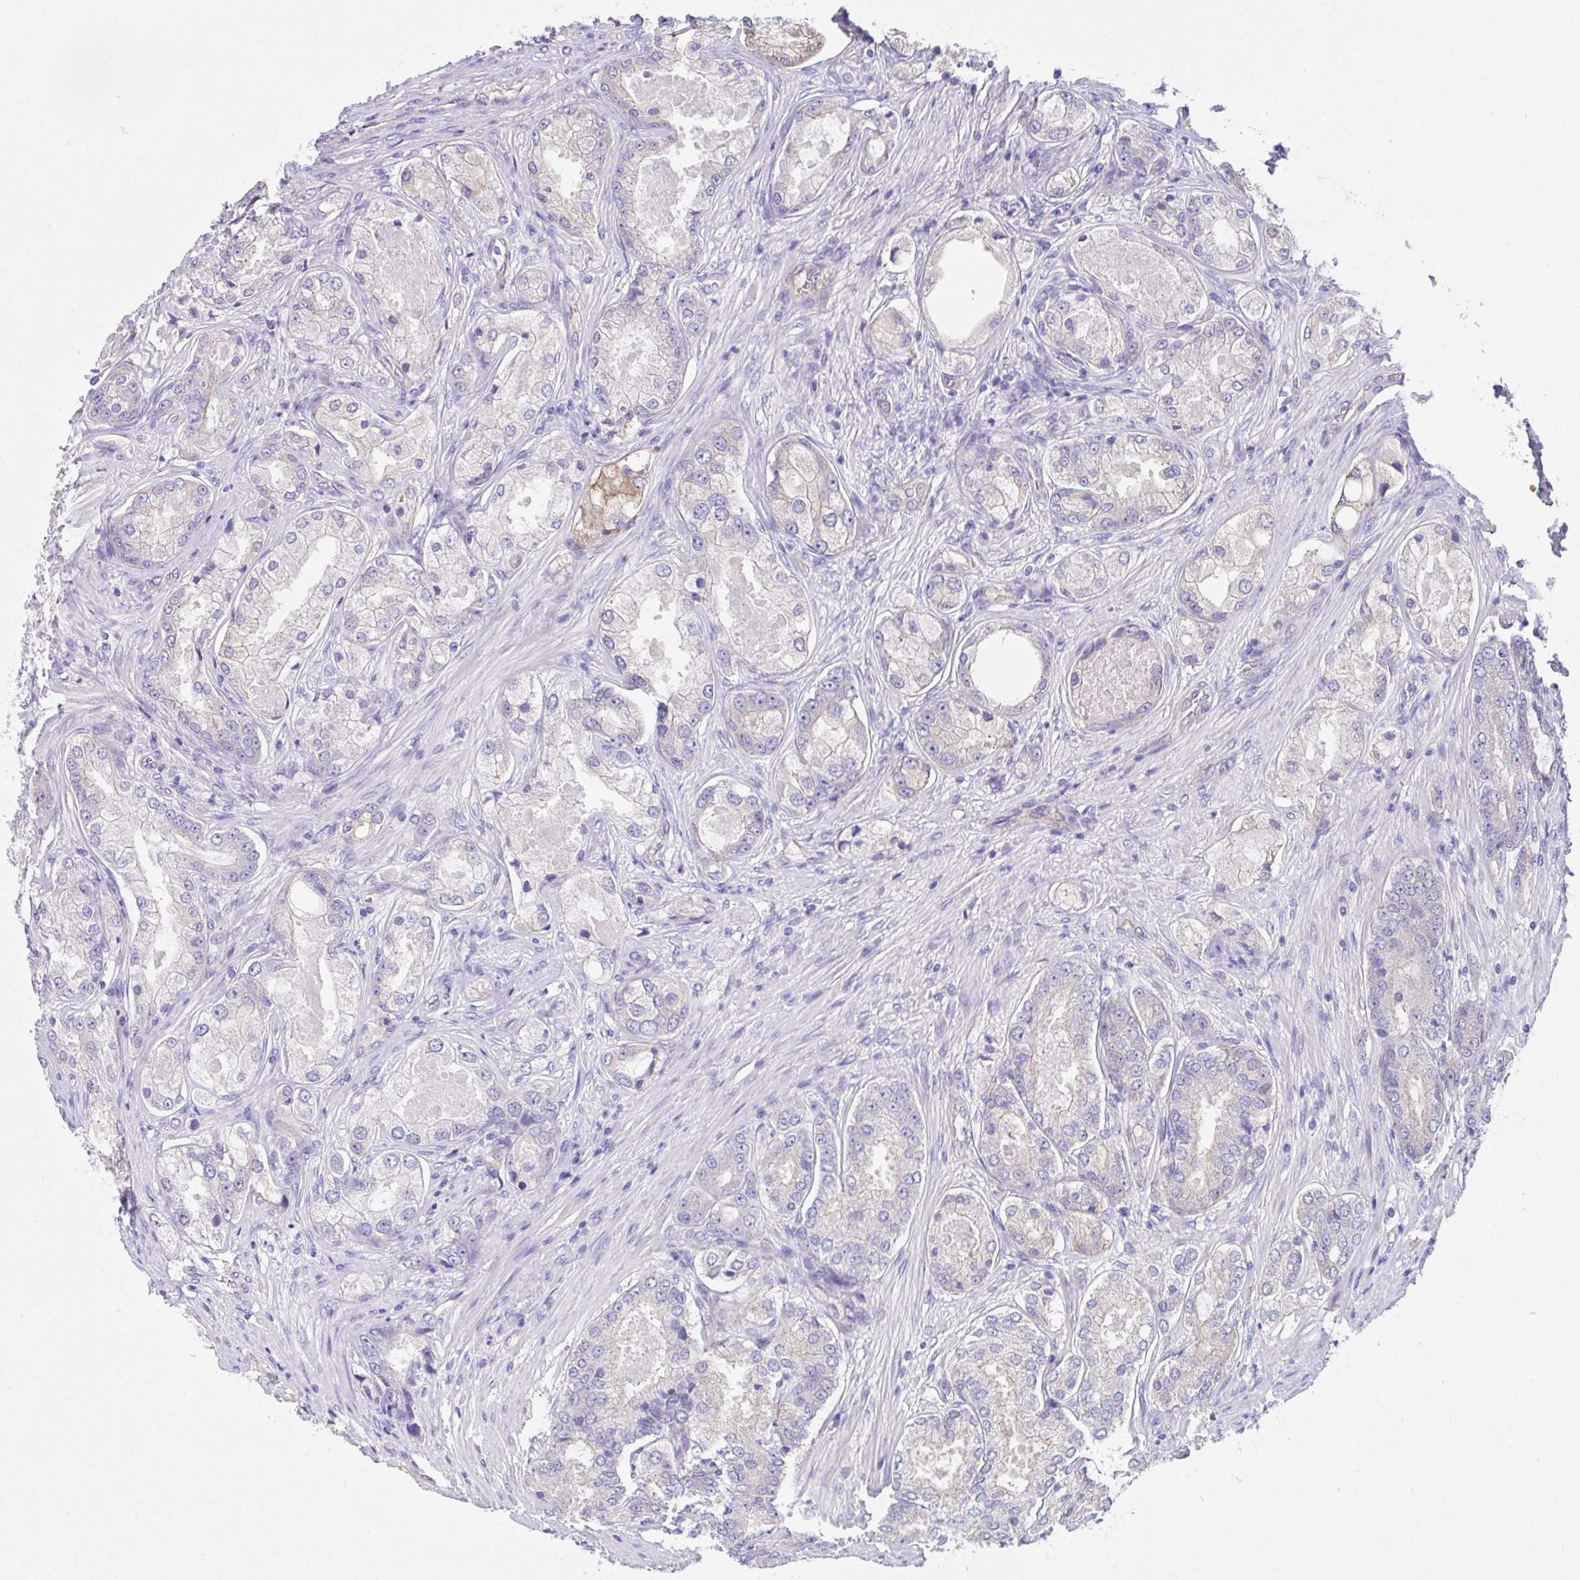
{"staining": {"intensity": "weak", "quantity": "<25%", "location": "cytoplasmic/membranous"}, "tissue": "prostate cancer", "cell_type": "Tumor cells", "image_type": "cancer", "snomed": [{"axis": "morphology", "description": "Adenocarcinoma, Low grade"}, {"axis": "topography", "description": "Prostate"}], "caption": "This is an immunohistochemistry (IHC) micrograph of prostate cancer. There is no positivity in tumor cells.", "gene": "ZNF813", "patient": {"sex": "male", "age": 68}}